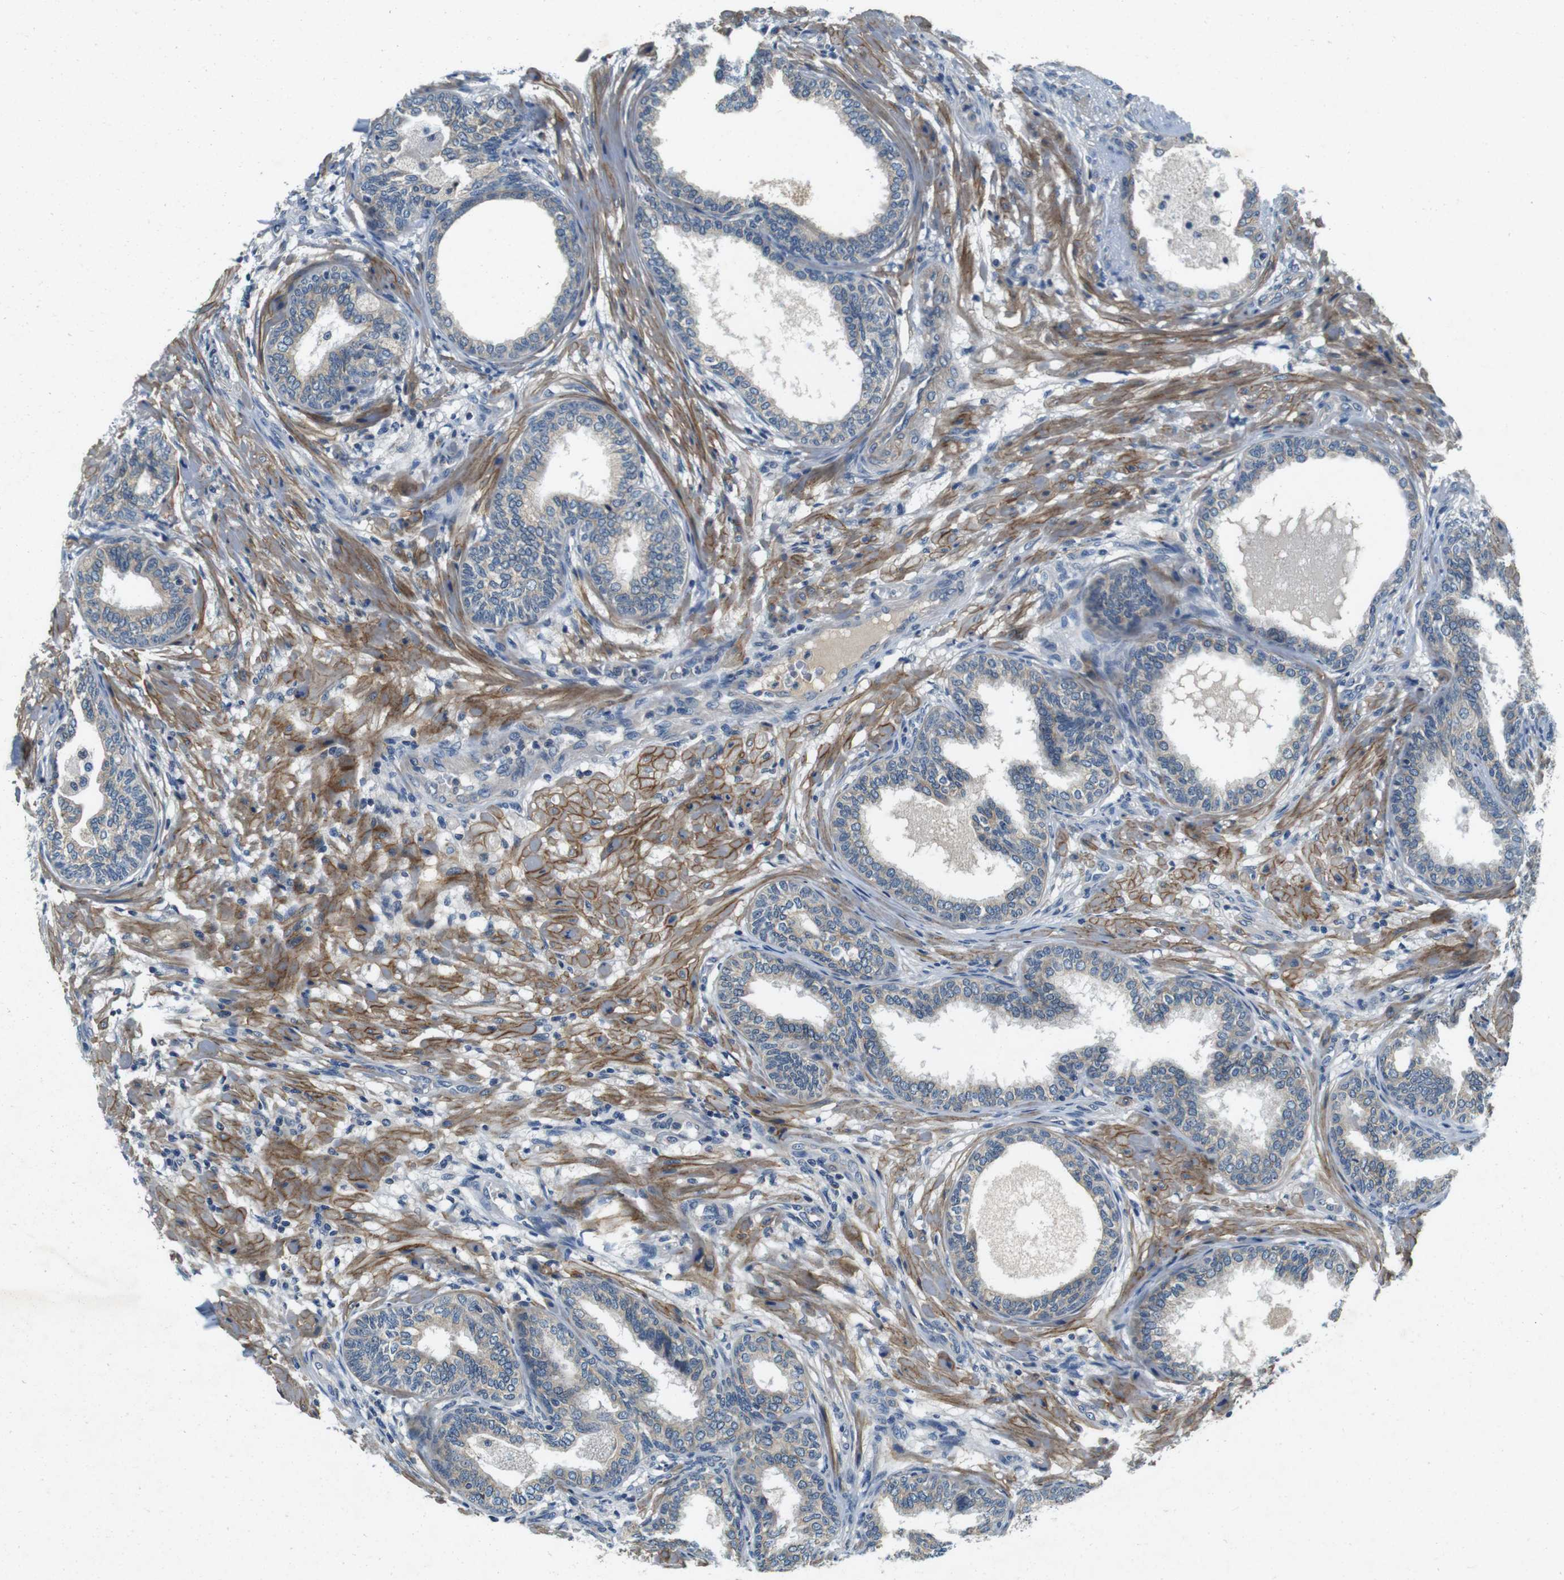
{"staining": {"intensity": "weak", "quantity": "<25%", "location": "cytoplasmic/membranous"}, "tissue": "prostate", "cell_type": "Glandular cells", "image_type": "normal", "snomed": [{"axis": "morphology", "description": "Normal tissue, NOS"}, {"axis": "topography", "description": "Prostate"}], "caption": "Immunohistochemical staining of benign prostate shows no significant expression in glandular cells.", "gene": "DTNA", "patient": {"sex": "male", "age": 76}}